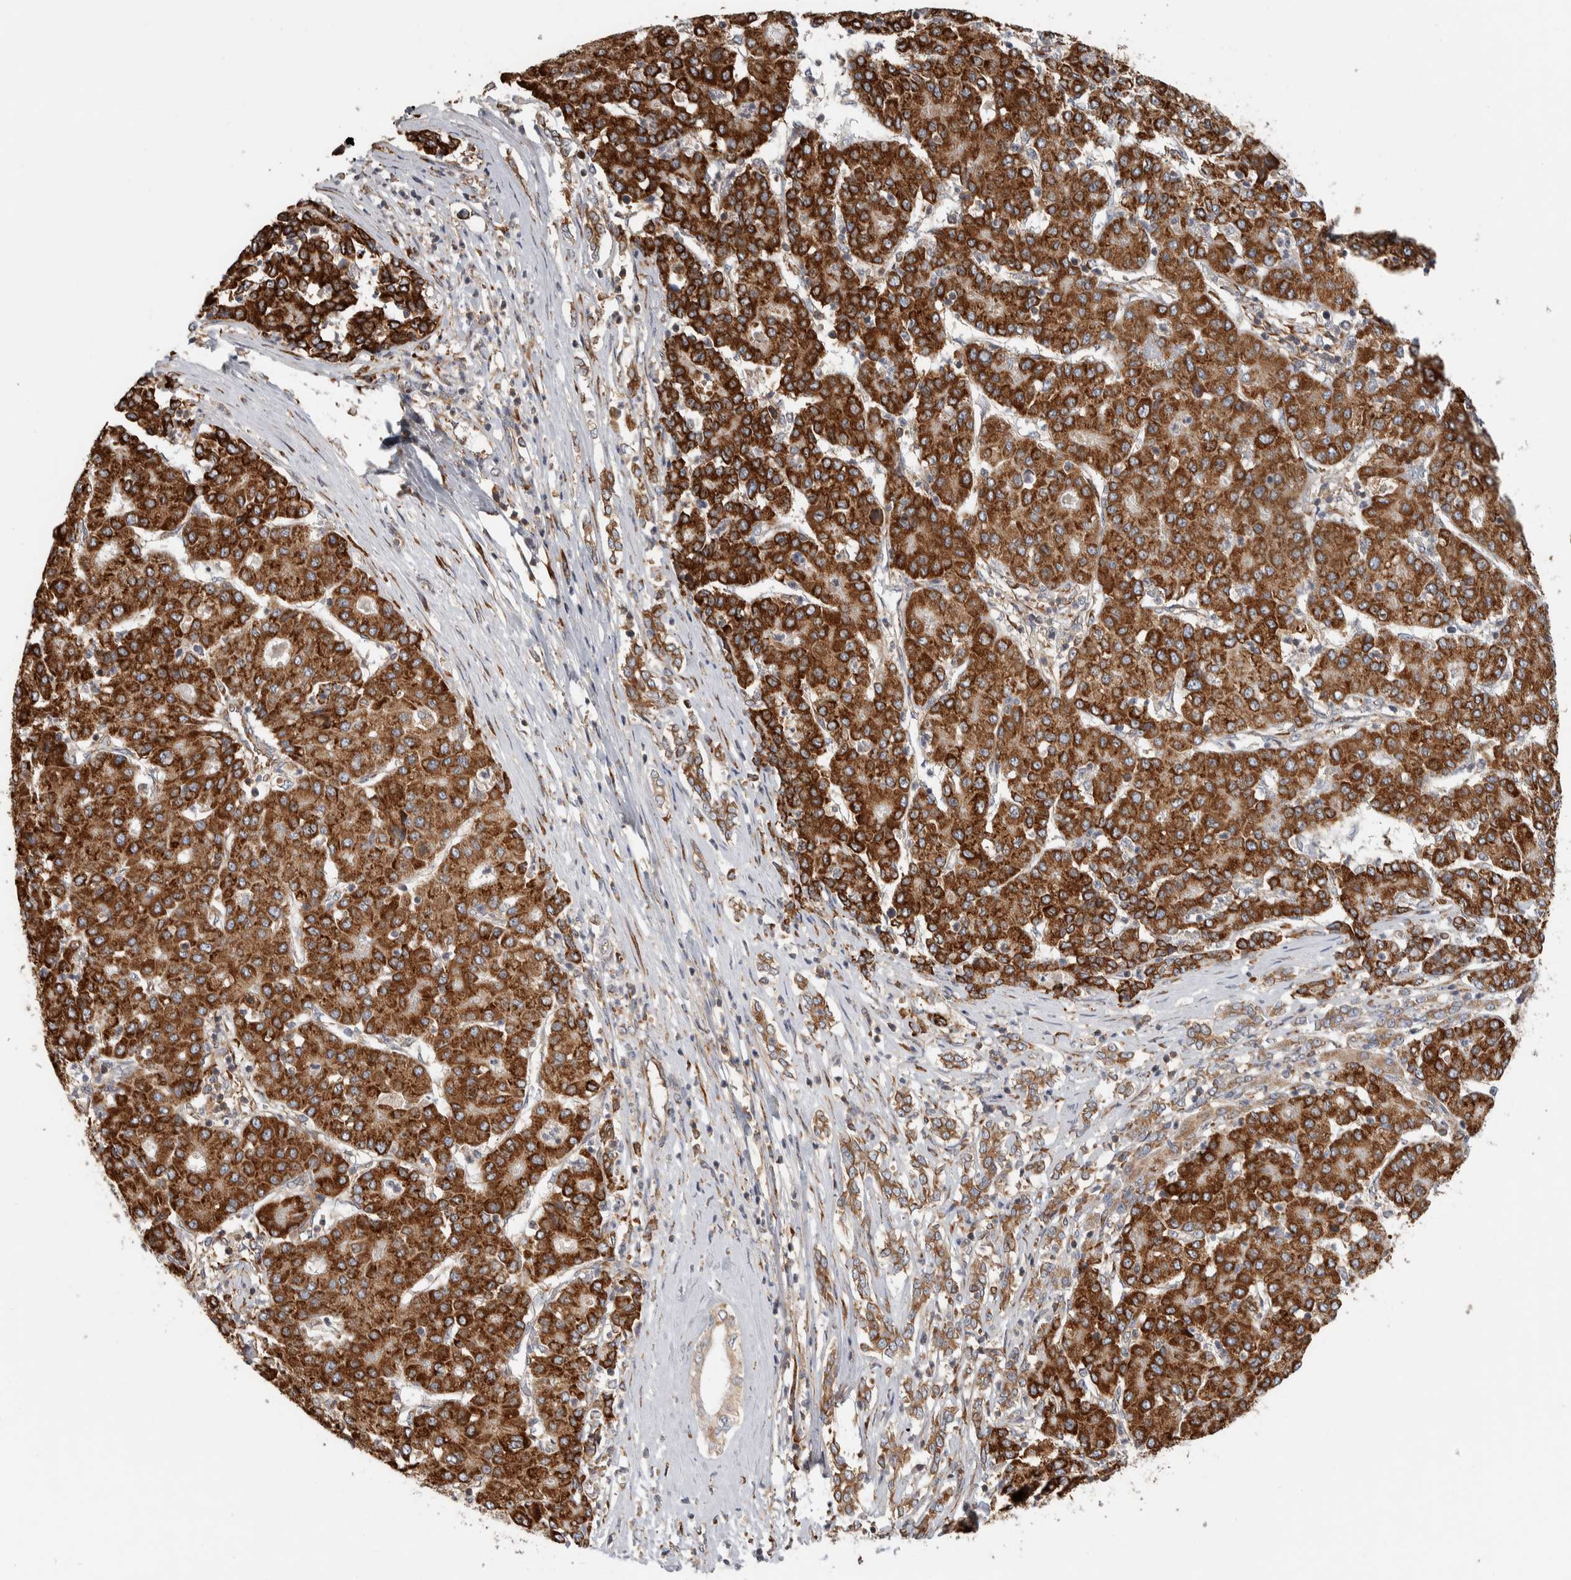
{"staining": {"intensity": "strong", "quantity": ">75%", "location": "cytoplasmic/membranous"}, "tissue": "liver cancer", "cell_type": "Tumor cells", "image_type": "cancer", "snomed": [{"axis": "morphology", "description": "Carcinoma, Hepatocellular, NOS"}, {"axis": "topography", "description": "Liver"}], "caption": "A micrograph showing strong cytoplasmic/membranous positivity in about >75% of tumor cells in liver cancer, as visualized by brown immunohistochemical staining.", "gene": "EIF3H", "patient": {"sex": "male", "age": 65}}